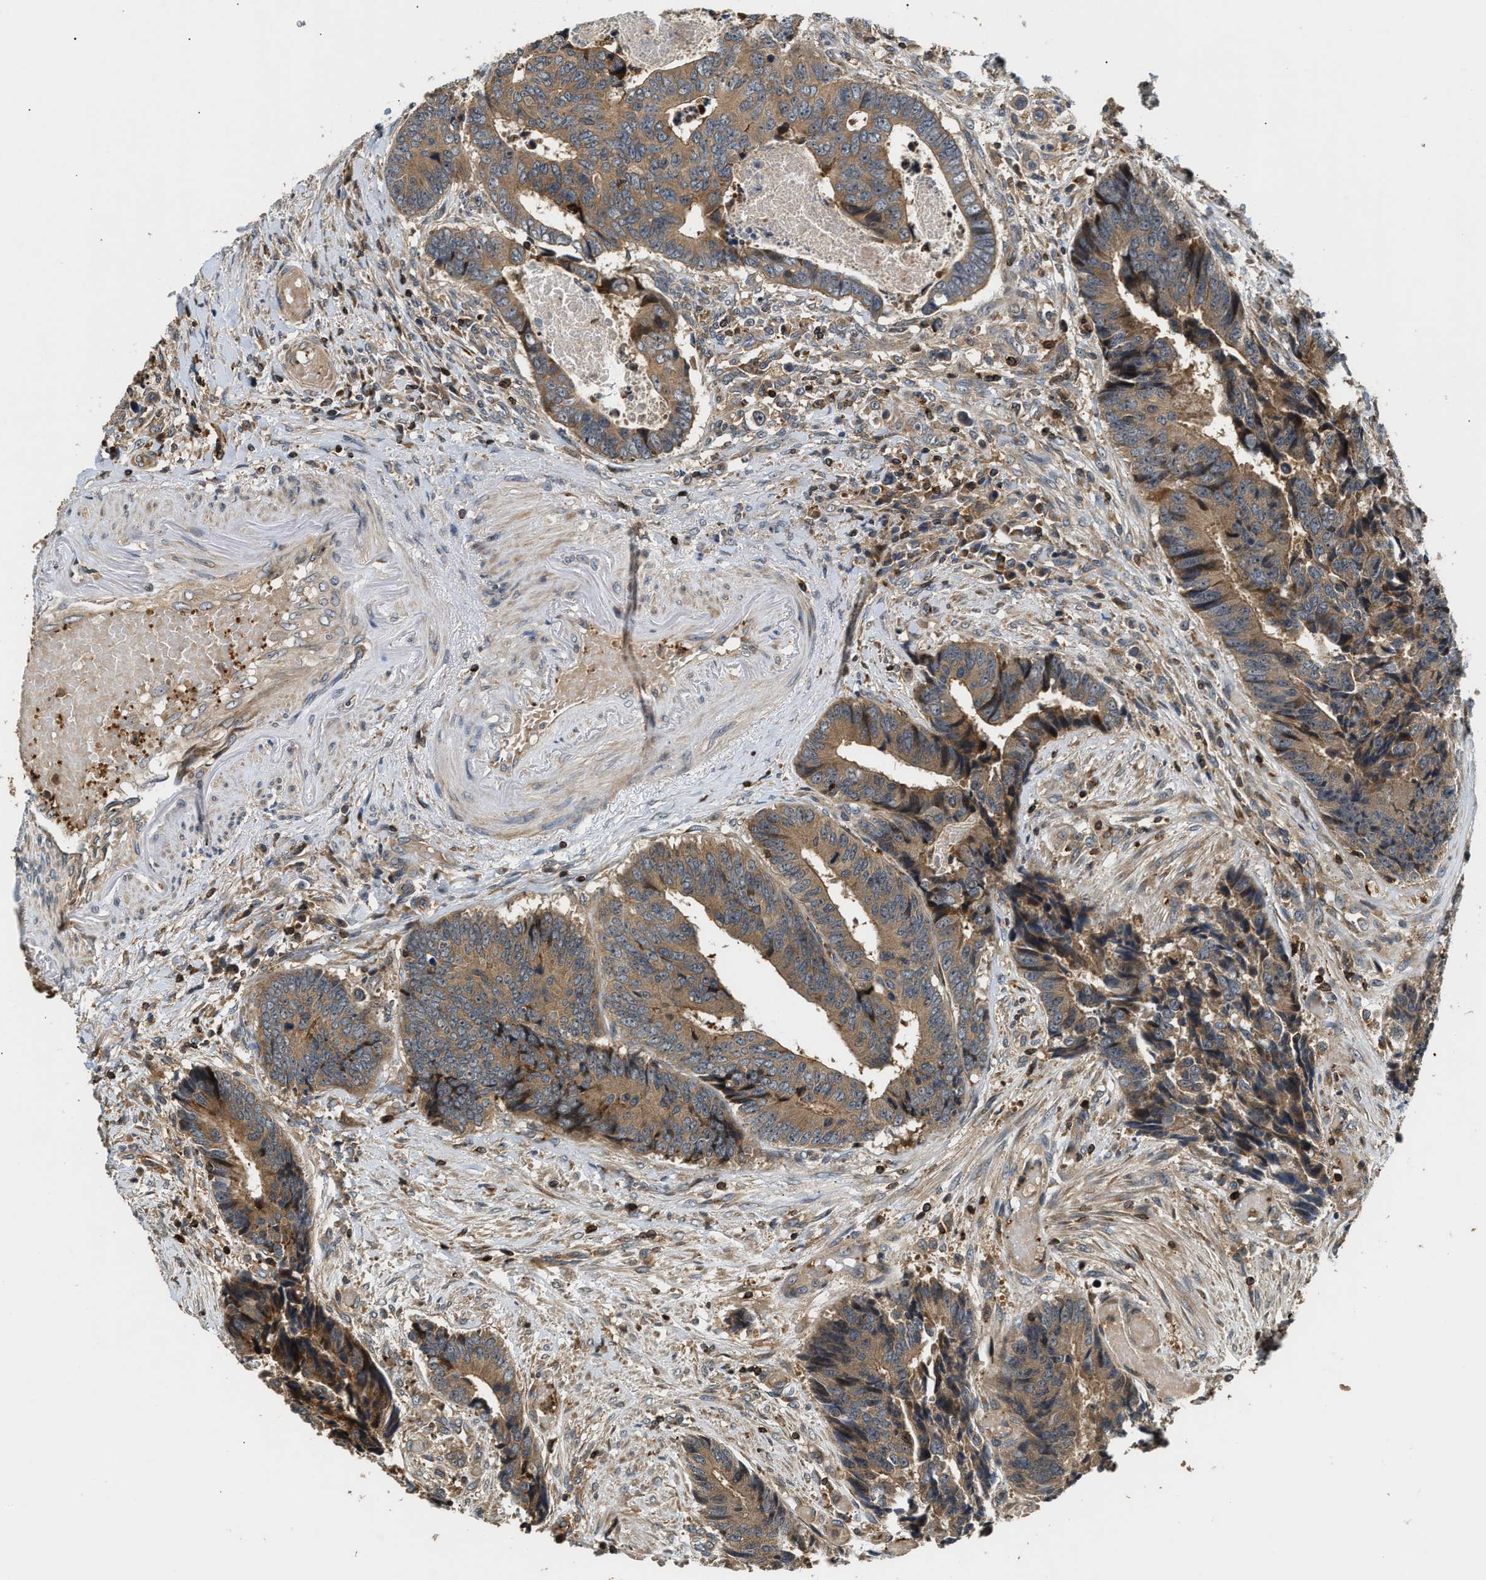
{"staining": {"intensity": "moderate", "quantity": ">75%", "location": "cytoplasmic/membranous"}, "tissue": "colorectal cancer", "cell_type": "Tumor cells", "image_type": "cancer", "snomed": [{"axis": "morphology", "description": "Adenocarcinoma, NOS"}, {"axis": "topography", "description": "Rectum"}], "caption": "Human colorectal adenocarcinoma stained with a protein marker displays moderate staining in tumor cells.", "gene": "SNX5", "patient": {"sex": "male", "age": 84}}